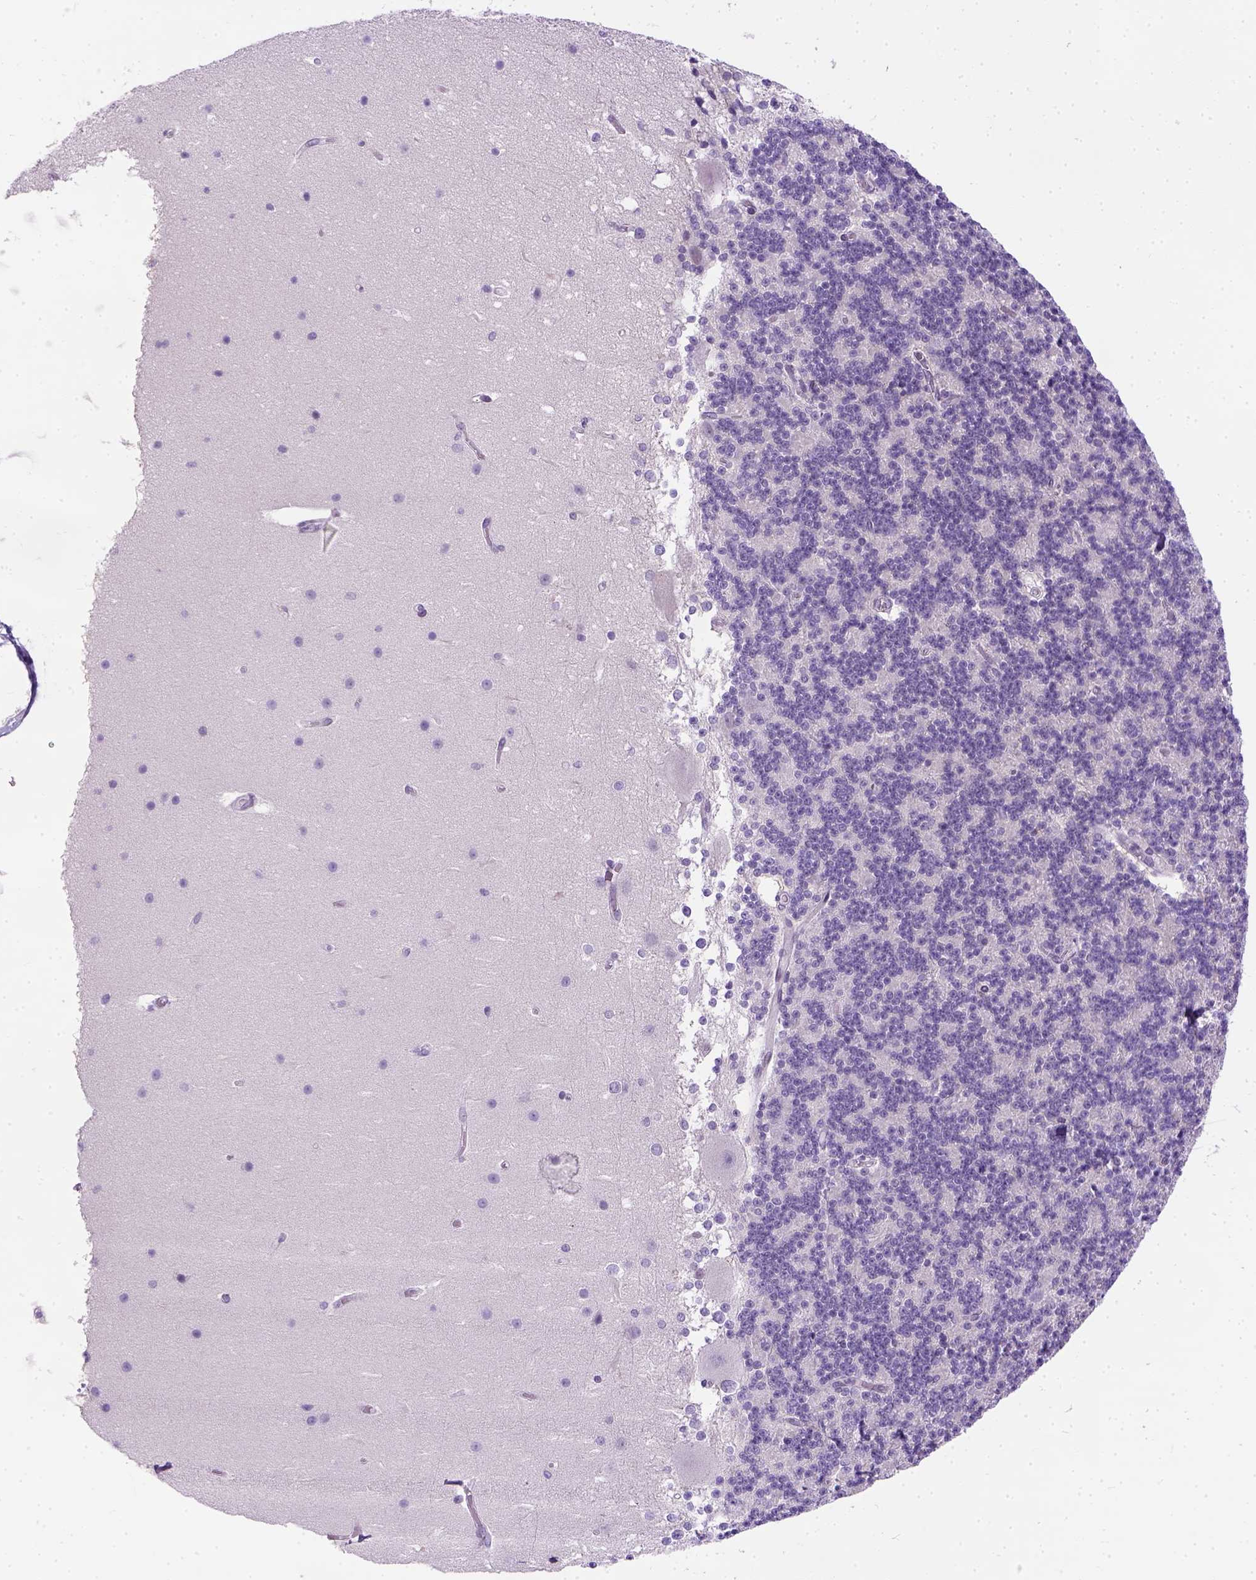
{"staining": {"intensity": "negative", "quantity": "none", "location": "none"}, "tissue": "cerebellum", "cell_type": "Cells in granular layer", "image_type": "normal", "snomed": [{"axis": "morphology", "description": "Normal tissue, NOS"}, {"axis": "topography", "description": "Cerebellum"}], "caption": "The histopathology image reveals no staining of cells in granular layer in unremarkable cerebellum.", "gene": "FAM184B", "patient": {"sex": "female", "age": 19}}